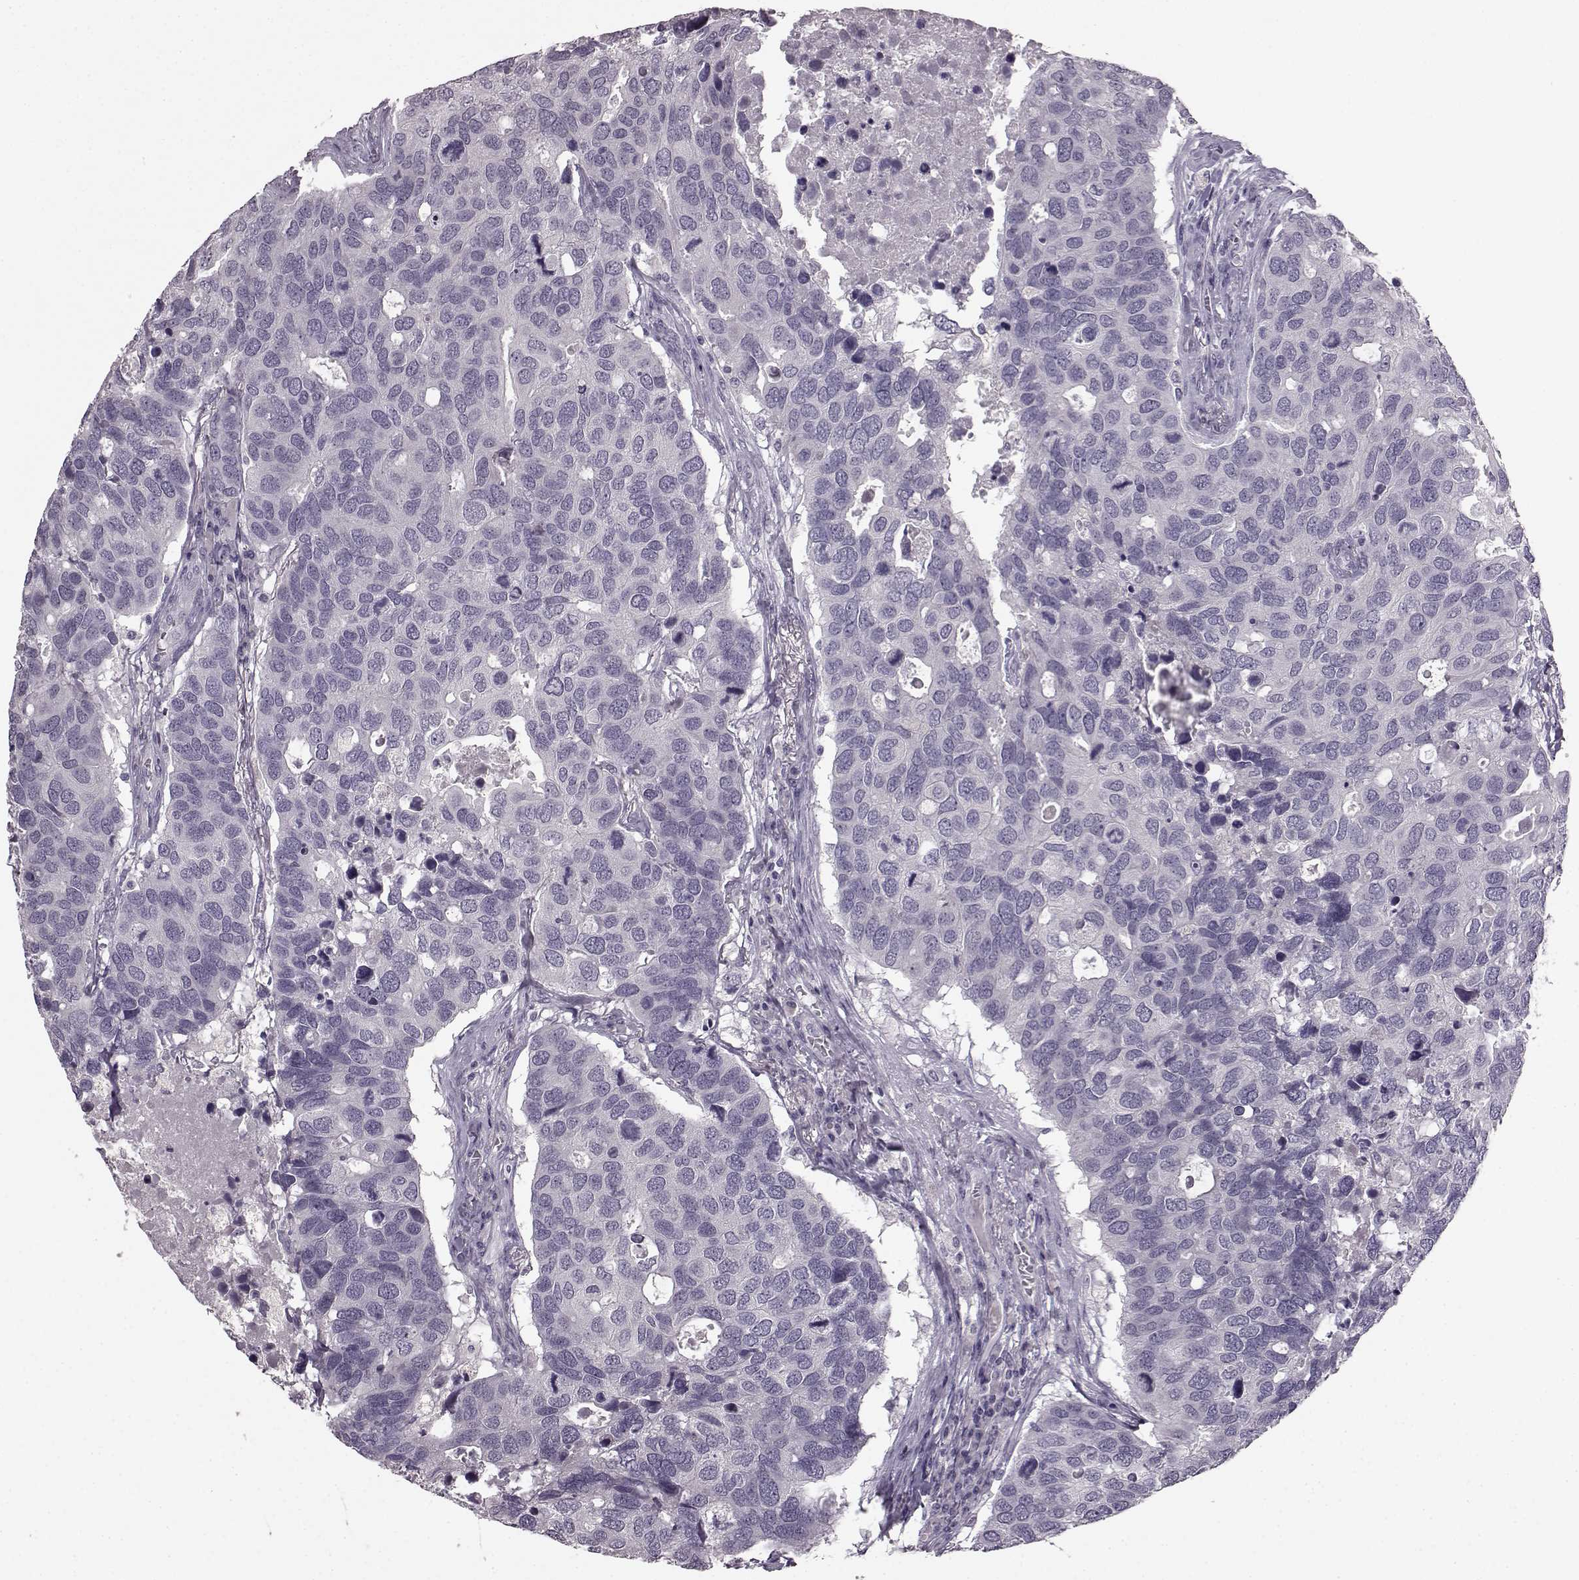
{"staining": {"intensity": "negative", "quantity": "none", "location": "none"}, "tissue": "breast cancer", "cell_type": "Tumor cells", "image_type": "cancer", "snomed": [{"axis": "morphology", "description": "Duct carcinoma"}, {"axis": "topography", "description": "Breast"}], "caption": "Breast cancer (infiltrating ductal carcinoma) was stained to show a protein in brown. There is no significant staining in tumor cells.", "gene": "LHB", "patient": {"sex": "female", "age": 83}}